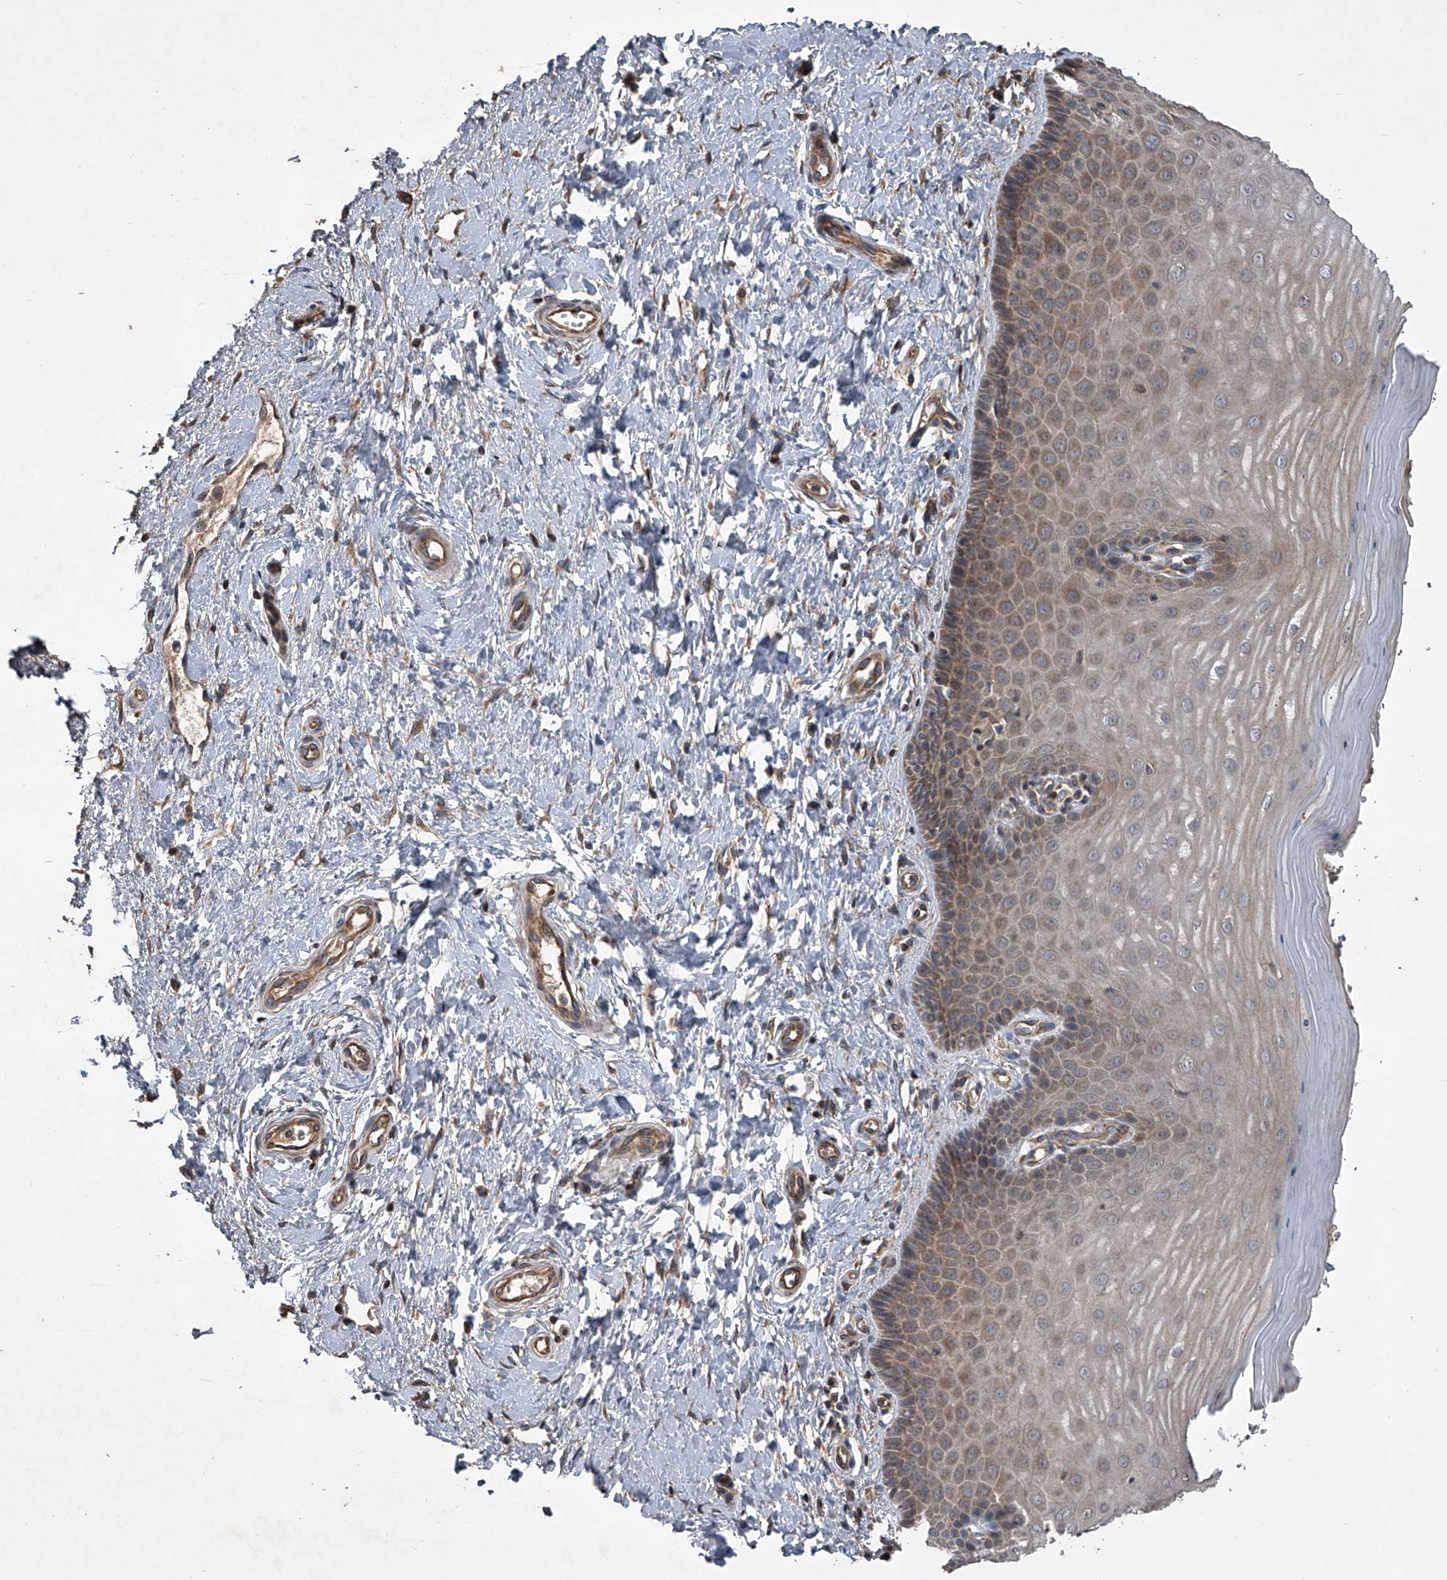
{"staining": {"intensity": "moderate", "quantity": "<25%", "location": "cytoplasmic/membranous"}, "tissue": "cervix", "cell_type": "Glandular cells", "image_type": "normal", "snomed": [{"axis": "morphology", "description": "Normal tissue, NOS"}, {"axis": "topography", "description": "Cervix"}], "caption": "DAB (3,3'-diaminobenzidine) immunohistochemical staining of benign human cervix reveals moderate cytoplasmic/membranous protein expression in about <25% of glandular cells.", "gene": "NFS1", "patient": {"sex": "female", "age": 55}}